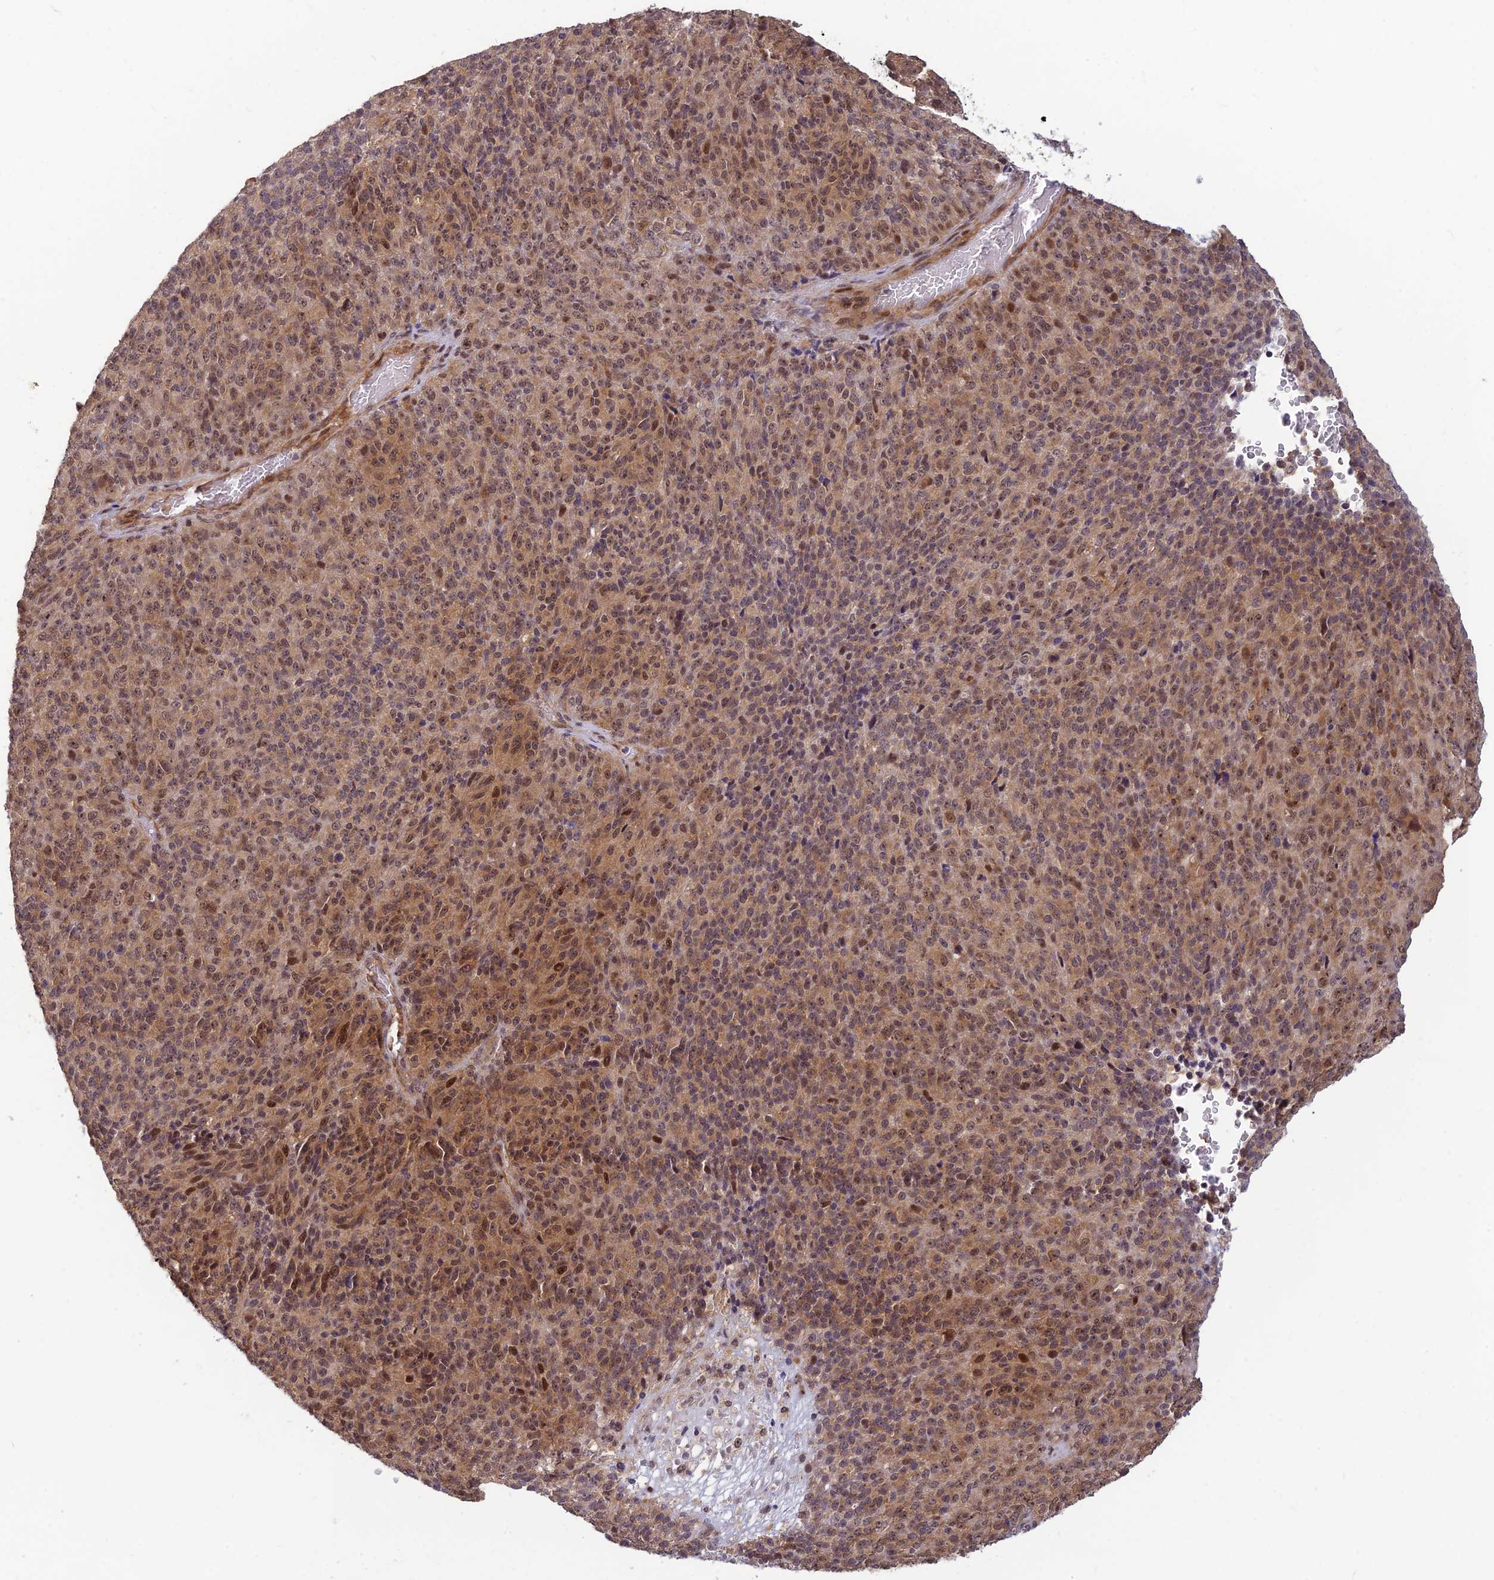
{"staining": {"intensity": "moderate", "quantity": ">75%", "location": "cytoplasmic/membranous,nuclear"}, "tissue": "melanoma", "cell_type": "Tumor cells", "image_type": "cancer", "snomed": [{"axis": "morphology", "description": "Malignant melanoma, Metastatic site"}, {"axis": "topography", "description": "Brain"}], "caption": "Protein staining by immunohistochemistry (IHC) displays moderate cytoplasmic/membranous and nuclear staining in approximately >75% of tumor cells in malignant melanoma (metastatic site).", "gene": "ASPDH", "patient": {"sex": "female", "age": 56}}